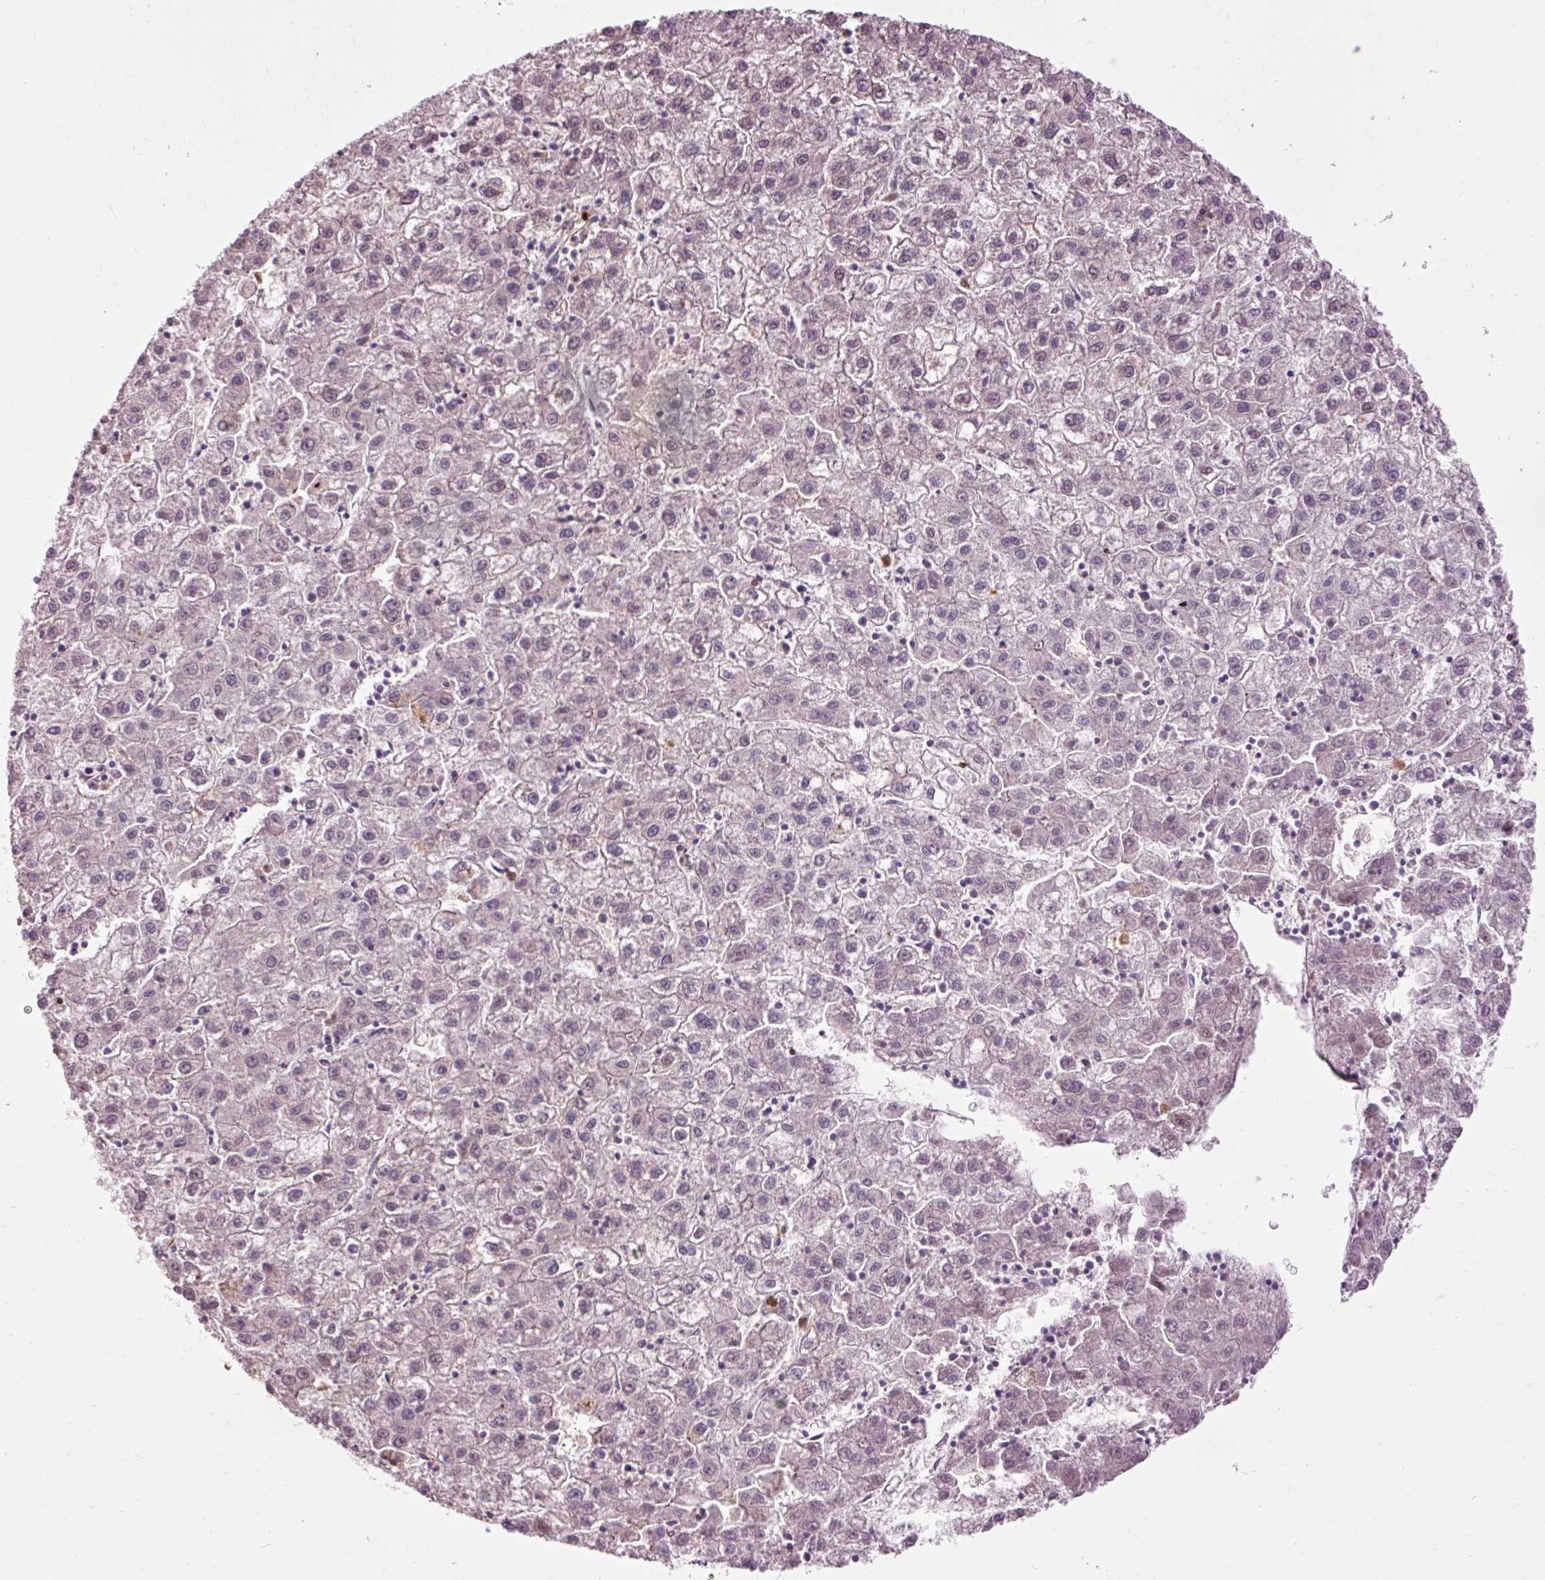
{"staining": {"intensity": "negative", "quantity": "none", "location": "none"}, "tissue": "liver cancer", "cell_type": "Tumor cells", "image_type": "cancer", "snomed": [{"axis": "morphology", "description": "Carcinoma, Hepatocellular, NOS"}, {"axis": "topography", "description": "Liver"}], "caption": "There is no significant staining in tumor cells of liver cancer.", "gene": "PRDX5", "patient": {"sex": "male", "age": 72}}